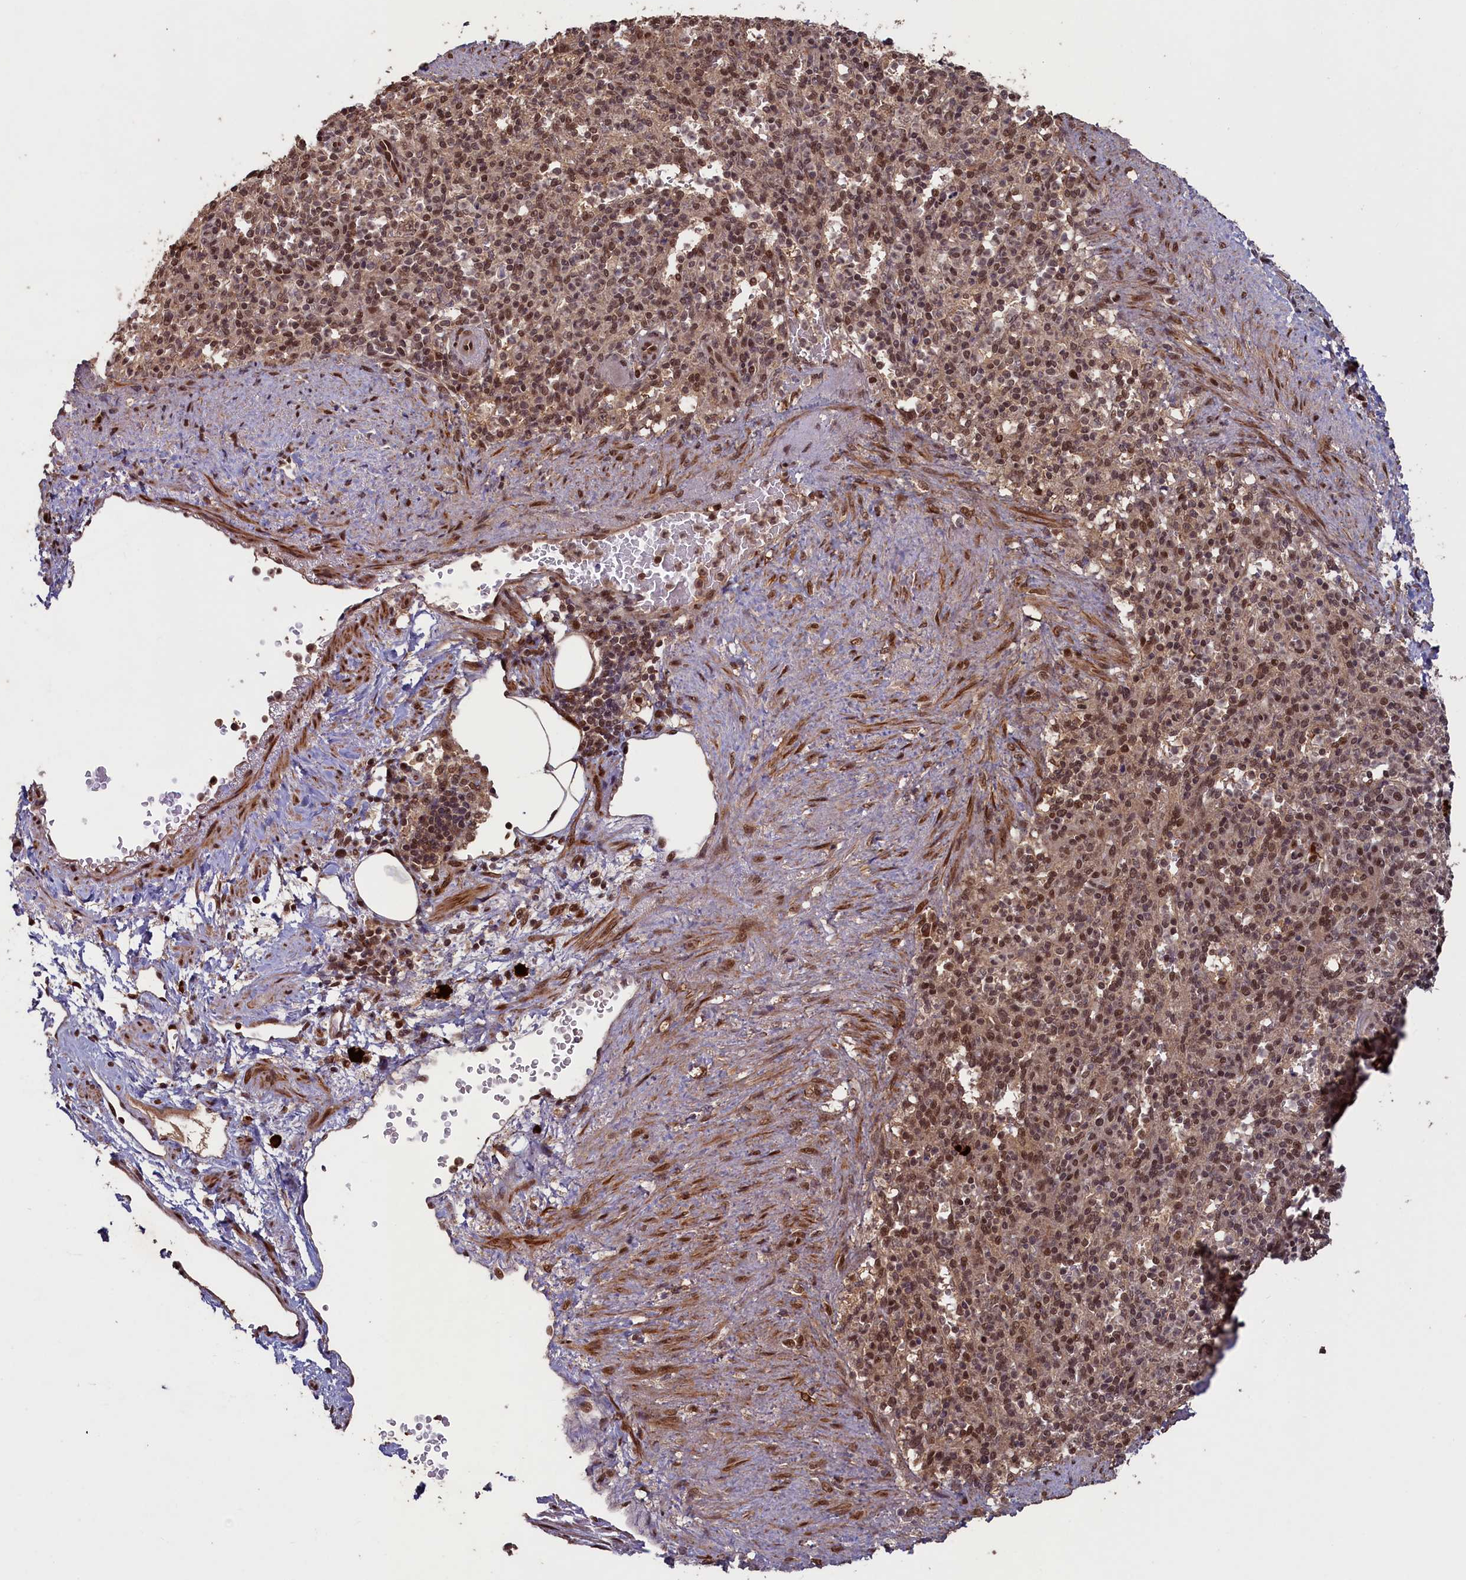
{"staining": {"intensity": "moderate", "quantity": ">75%", "location": "nuclear"}, "tissue": "spleen", "cell_type": "Cells in red pulp", "image_type": "normal", "snomed": [{"axis": "morphology", "description": "Normal tissue, NOS"}, {"axis": "topography", "description": "Spleen"}], "caption": "Unremarkable spleen demonstrates moderate nuclear staining in approximately >75% of cells in red pulp, visualized by immunohistochemistry. The staining is performed using DAB (3,3'-diaminobenzidine) brown chromogen to label protein expression. The nuclei are counter-stained blue using hematoxylin.", "gene": "NAE1", "patient": {"sex": "female", "age": 74}}